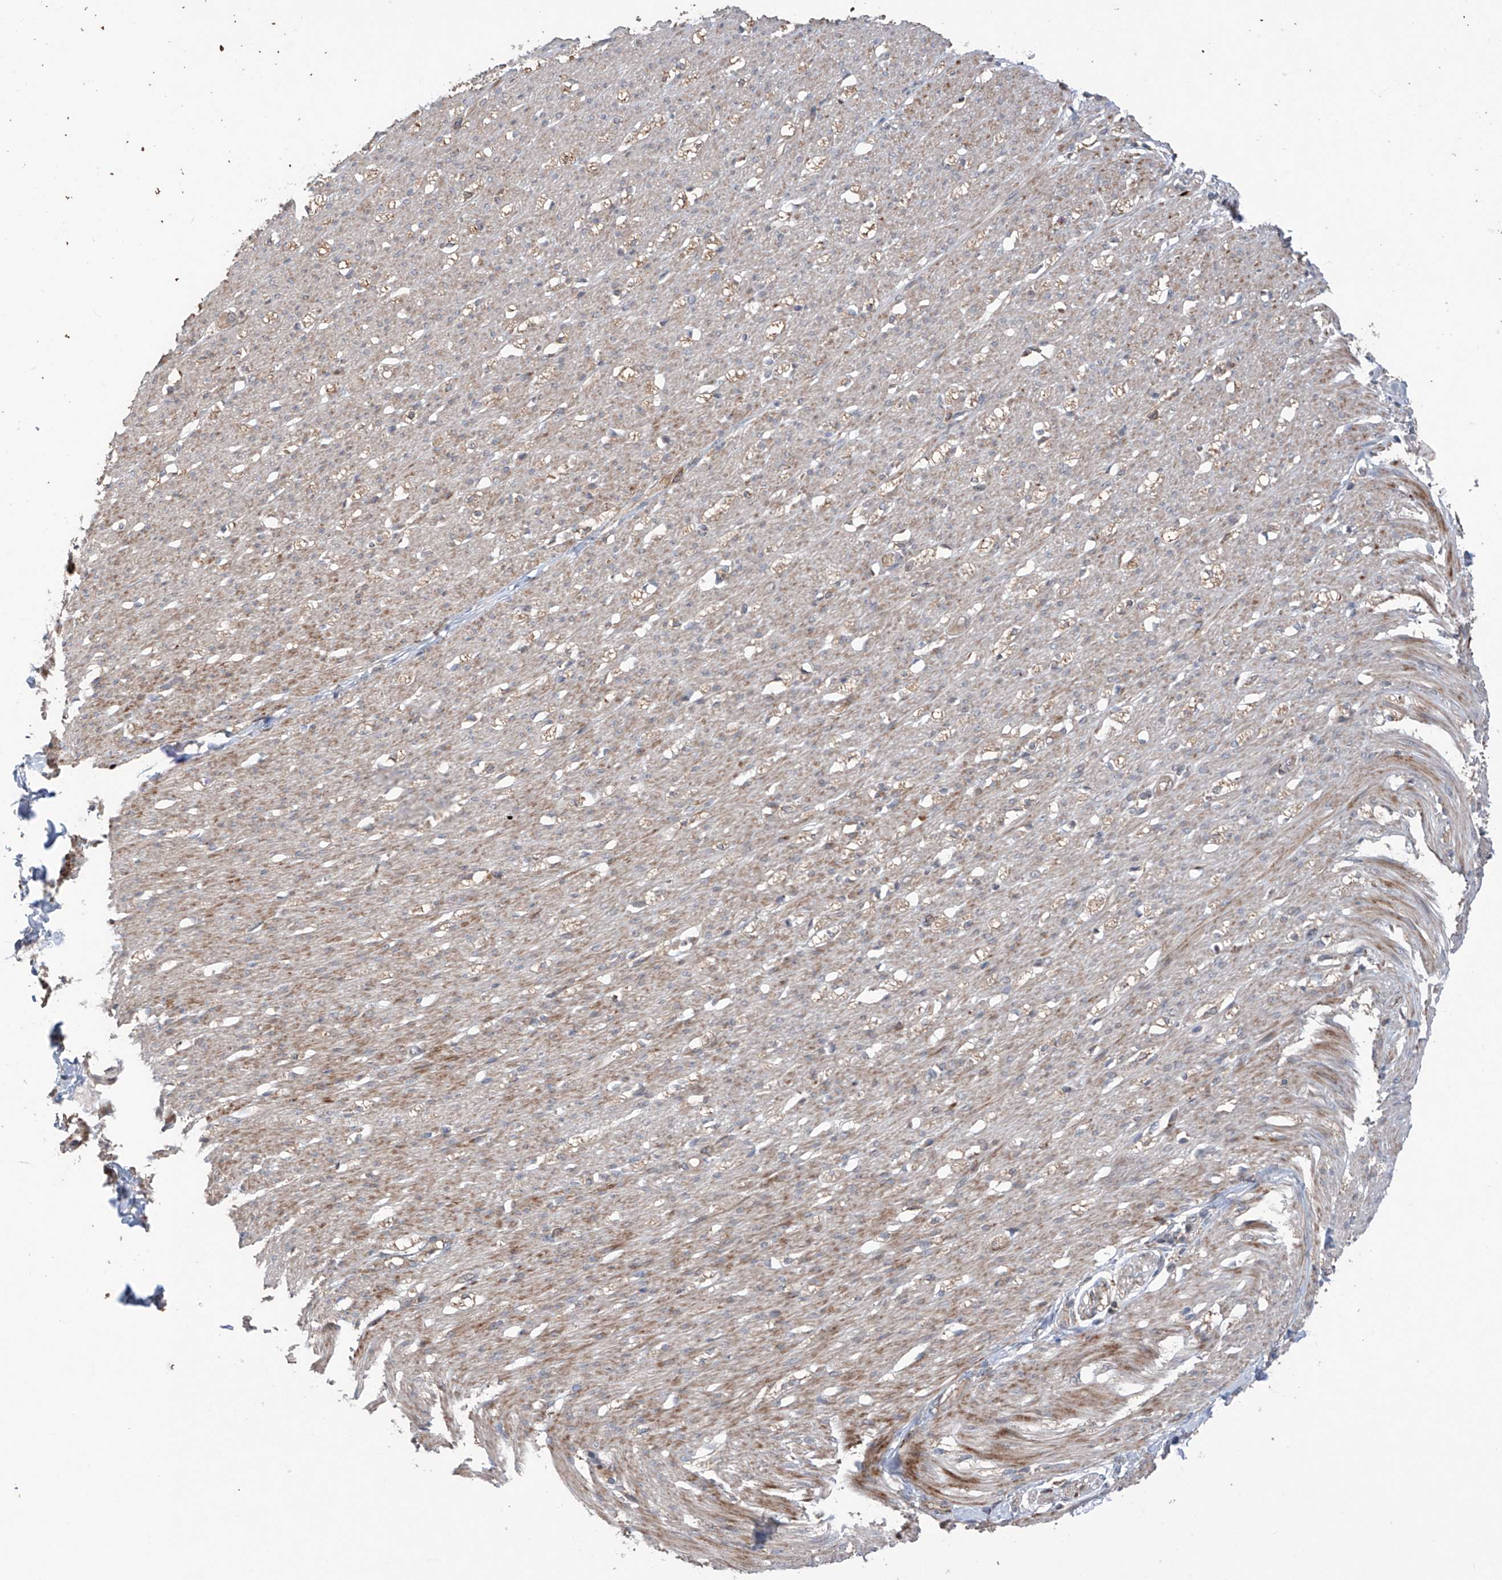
{"staining": {"intensity": "strong", "quantity": "25%-75%", "location": "cytoplasmic/membranous"}, "tissue": "smooth muscle", "cell_type": "Smooth muscle cells", "image_type": "normal", "snomed": [{"axis": "morphology", "description": "Normal tissue, NOS"}, {"axis": "morphology", "description": "Adenocarcinoma, NOS"}, {"axis": "topography", "description": "Colon"}, {"axis": "topography", "description": "Peripheral nerve tissue"}], "caption": "Smooth muscle stained for a protein (brown) reveals strong cytoplasmic/membranous positive staining in about 25%-75% of smooth muscle cells.", "gene": "SAMD3", "patient": {"sex": "male", "age": 14}}